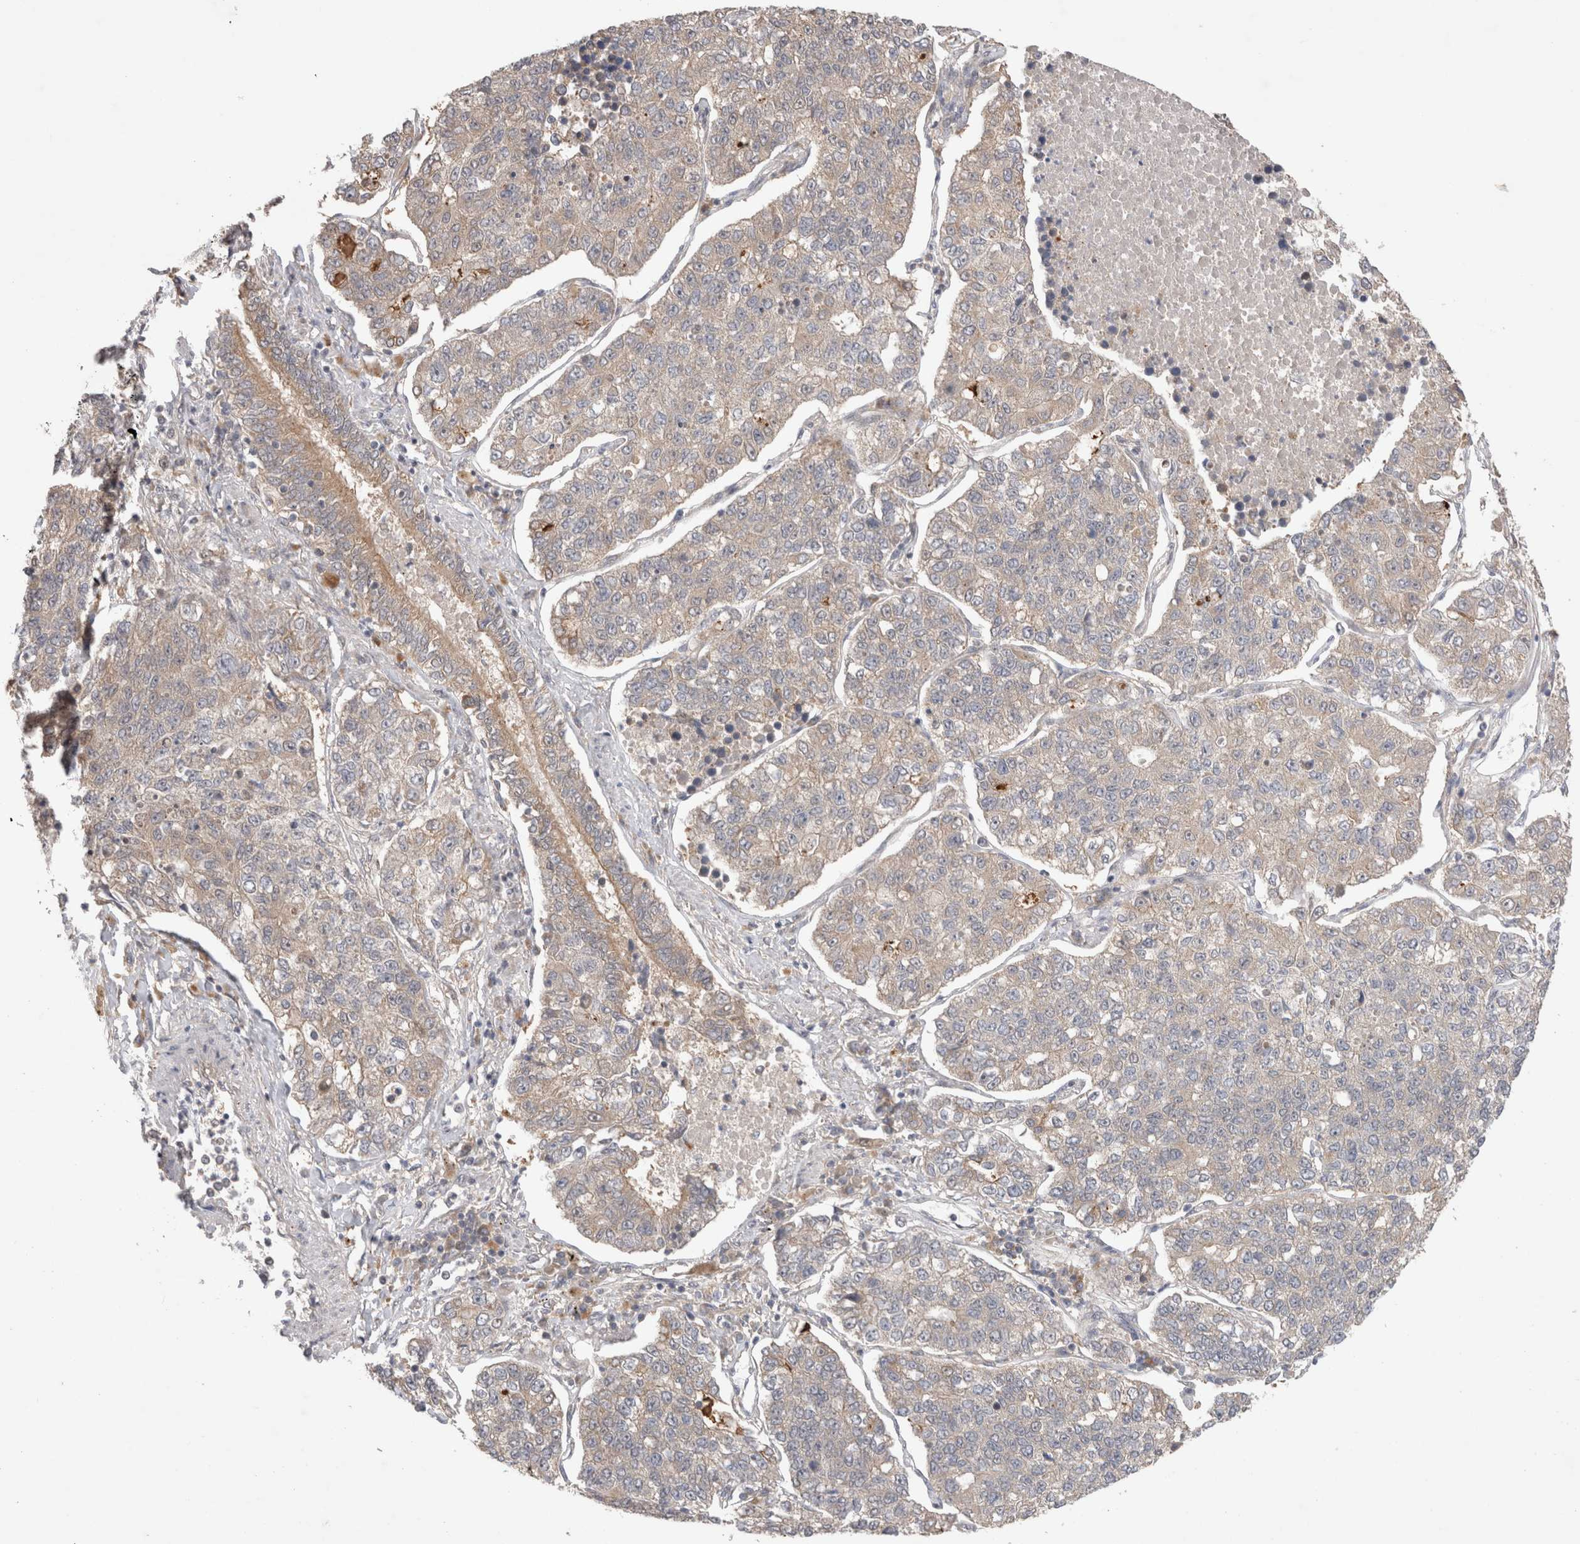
{"staining": {"intensity": "weak", "quantity": ">75%", "location": "cytoplasmic/membranous"}, "tissue": "lung cancer", "cell_type": "Tumor cells", "image_type": "cancer", "snomed": [{"axis": "morphology", "description": "Adenocarcinoma, NOS"}, {"axis": "topography", "description": "Lung"}], "caption": "Adenocarcinoma (lung) tissue displays weak cytoplasmic/membranous staining in approximately >75% of tumor cells, visualized by immunohistochemistry.", "gene": "SLC29A1", "patient": {"sex": "male", "age": 49}}